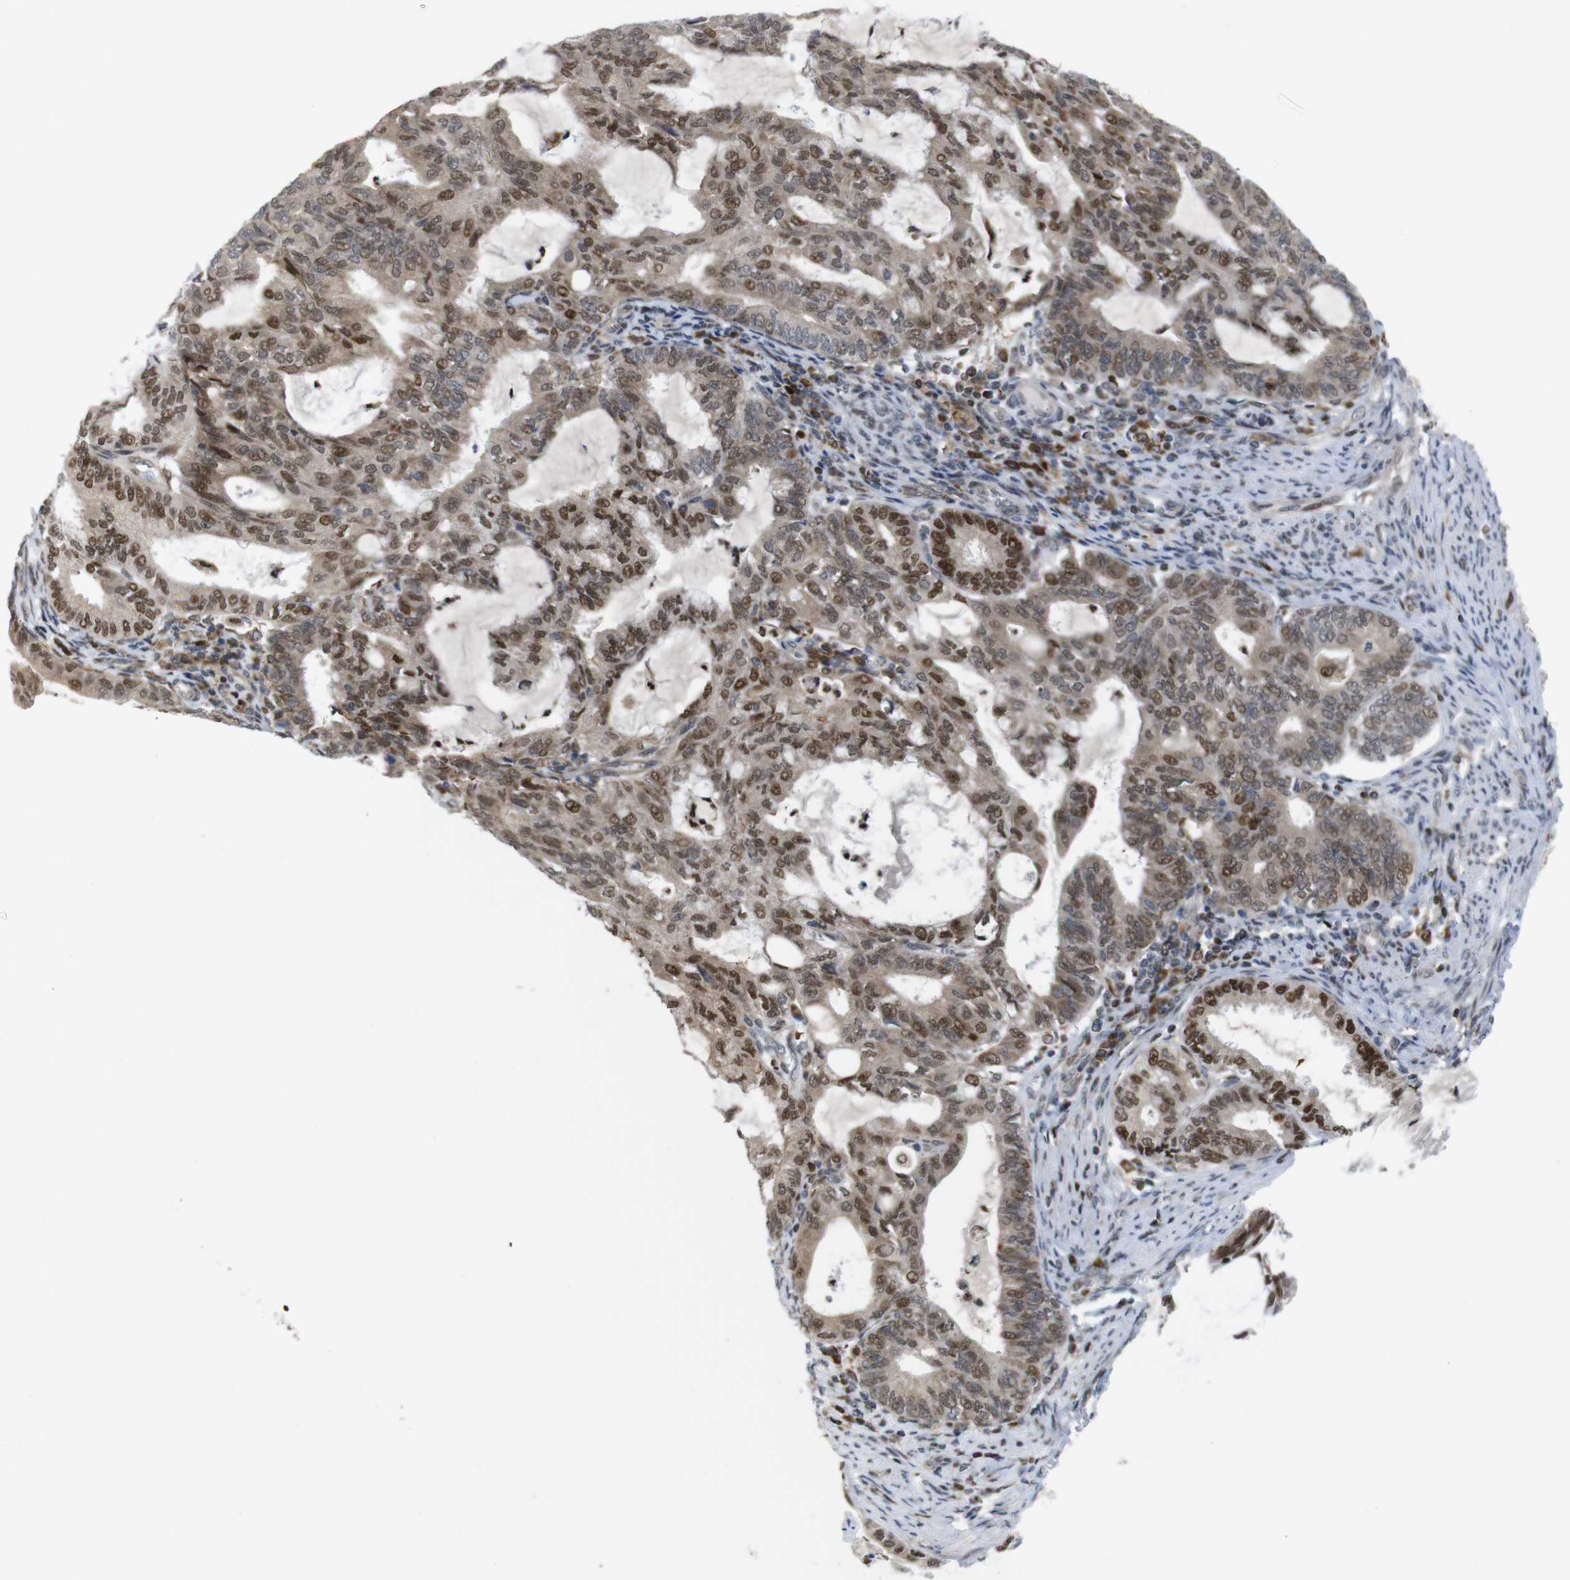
{"staining": {"intensity": "moderate", "quantity": ">75%", "location": "cytoplasmic/membranous,nuclear"}, "tissue": "endometrial cancer", "cell_type": "Tumor cells", "image_type": "cancer", "snomed": [{"axis": "morphology", "description": "Adenocarcinoma, NOS"}, {"axis": "topography", "description": "Endometrium"}], "caption": "The histopathology image displays staining of endometrial cancer, revealing moderate cytoplasmic/membranous and nuclear protein positivity (brown color) within tumor cells.", "gene": "PTPN1", "patient": {"sex": "female", "age": 86}}